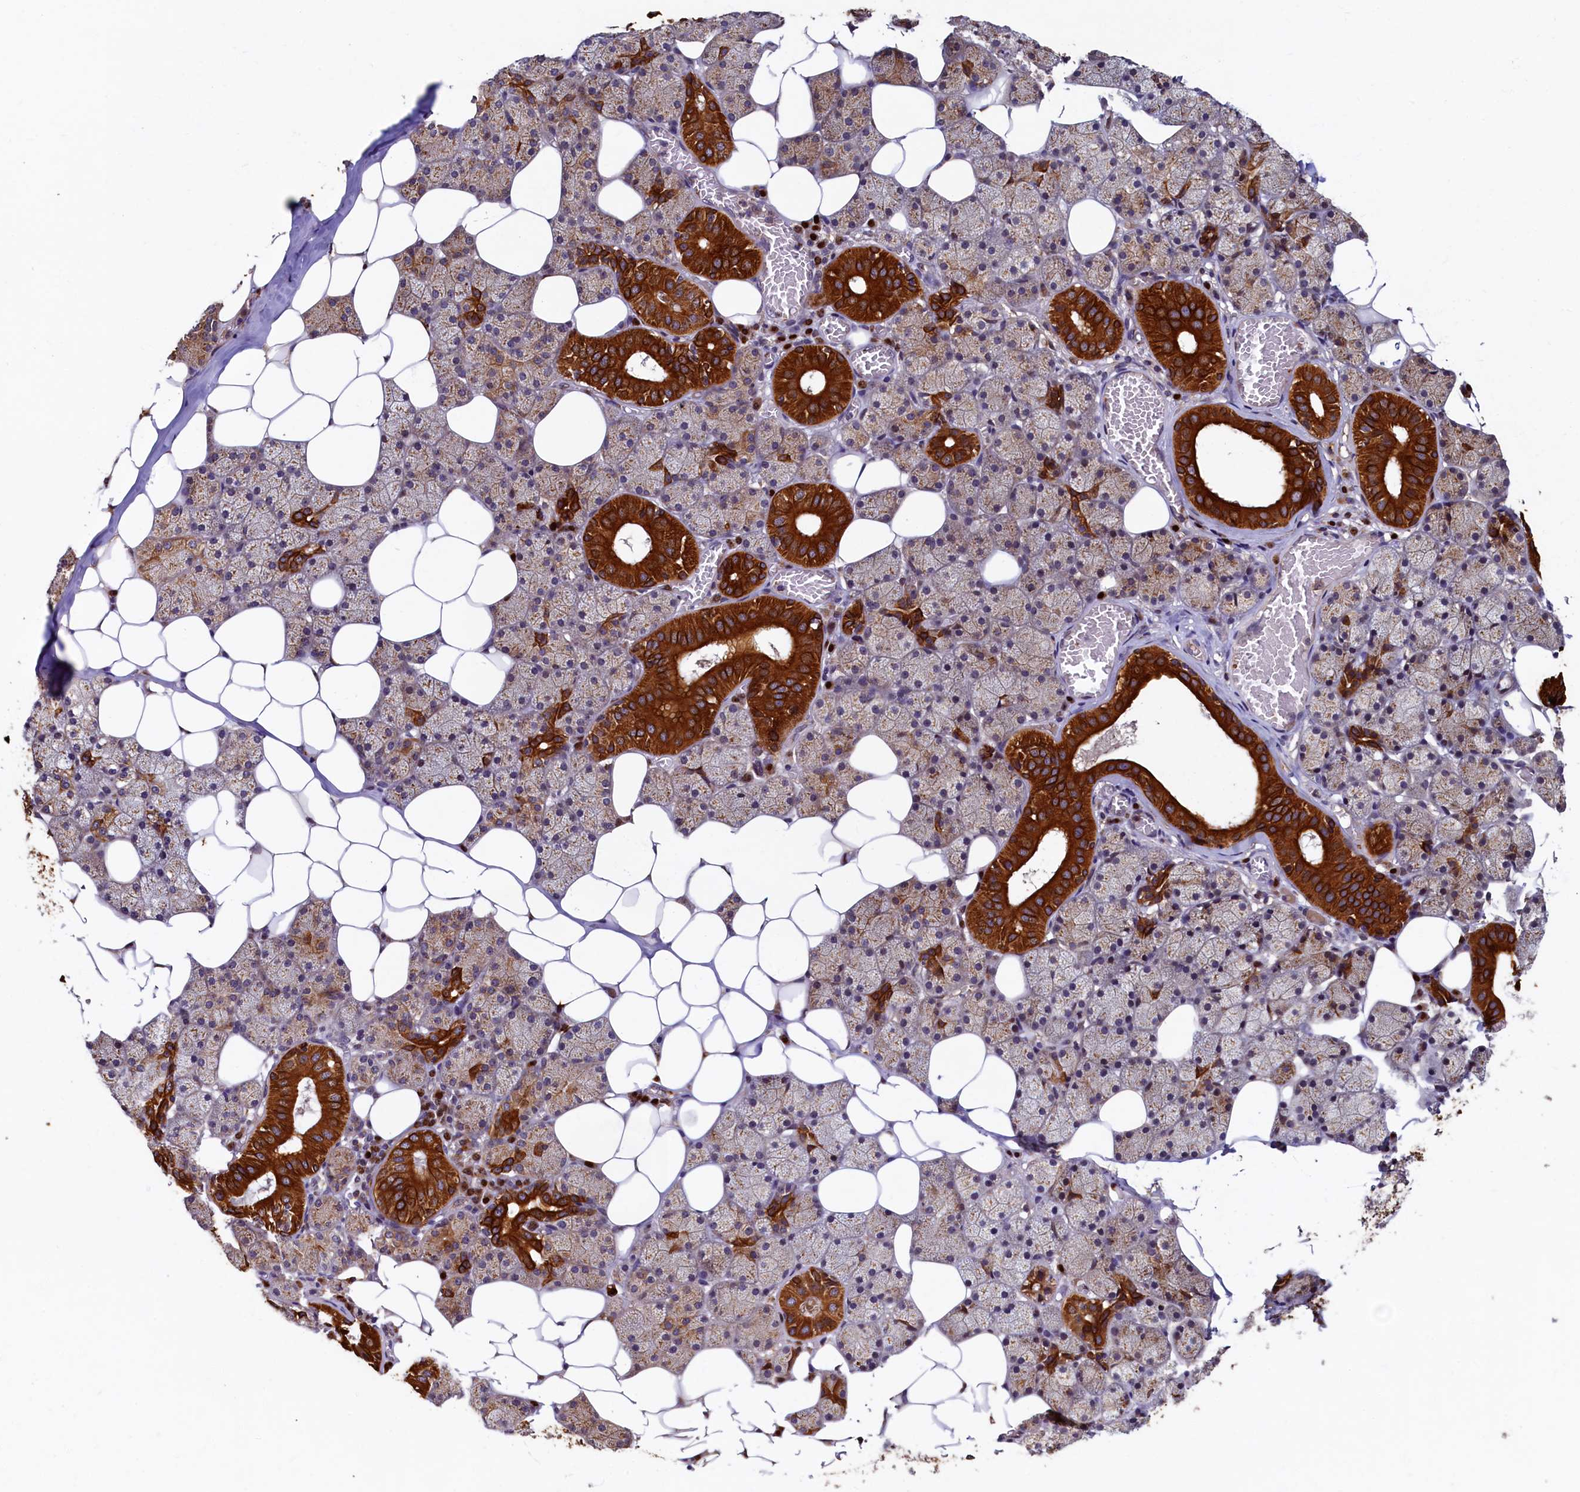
{"staining": {"intensity": "strong", "quantity": "25%-75%", "location": "cytoplasmic/membranous"}, "tissue": "salivary gland", "cell_type": "Glandular cells", "image_type": "normal", "snomed": [{"axis": "morphology", "description": "Normal tissue, NOS"}, {"axis": "topography", "description": "Salivary gland"}], "caption": "Glandular cells exhibit high levels of strong cytoplasmic/membranous expression in about 25%-75% of cells in normal human salivary gland.", "gene": "NCKAP5L", "patient": {"sex": "female", "age": 33}}